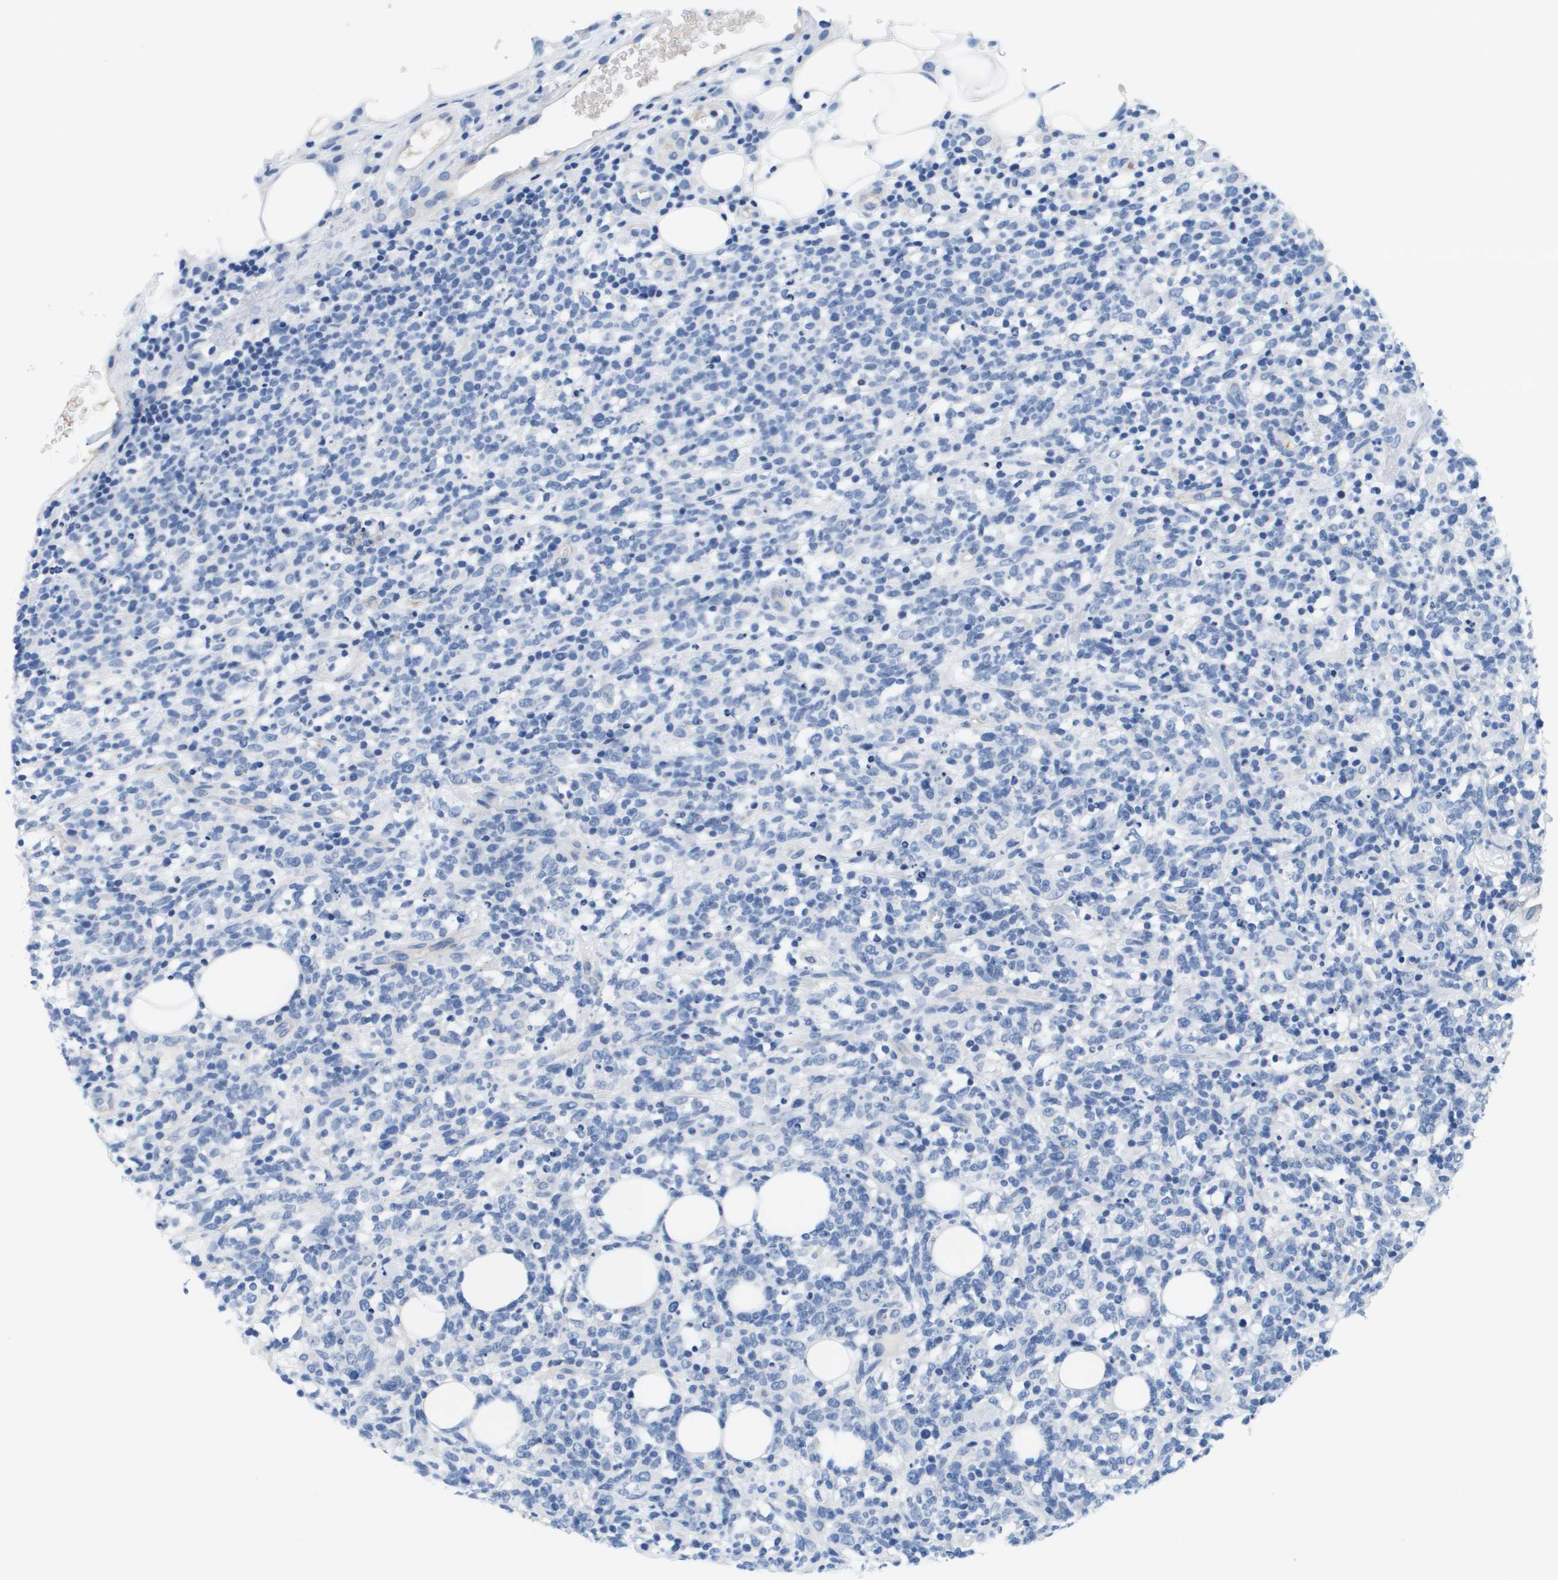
{"staining": {"intensity": "negative", "quantity": "none", "location": "none"}, "tissue": "lymphoma", "cell_type": "Tumor cells", "image_type": "cancer", "snomed": [{"axis": "morphology", "description": "Hodgkin's disease, NOS"}, {"axis": "topography", "description": "Lymph node"}], "caption": "A high-resolution micrograph shows immunohistochemistry staining of Hodgkin's disease, which reveals no significant expression in tumor cells.", "gene": "APOA1", "patient": {"sex": "female", "age": 57}}